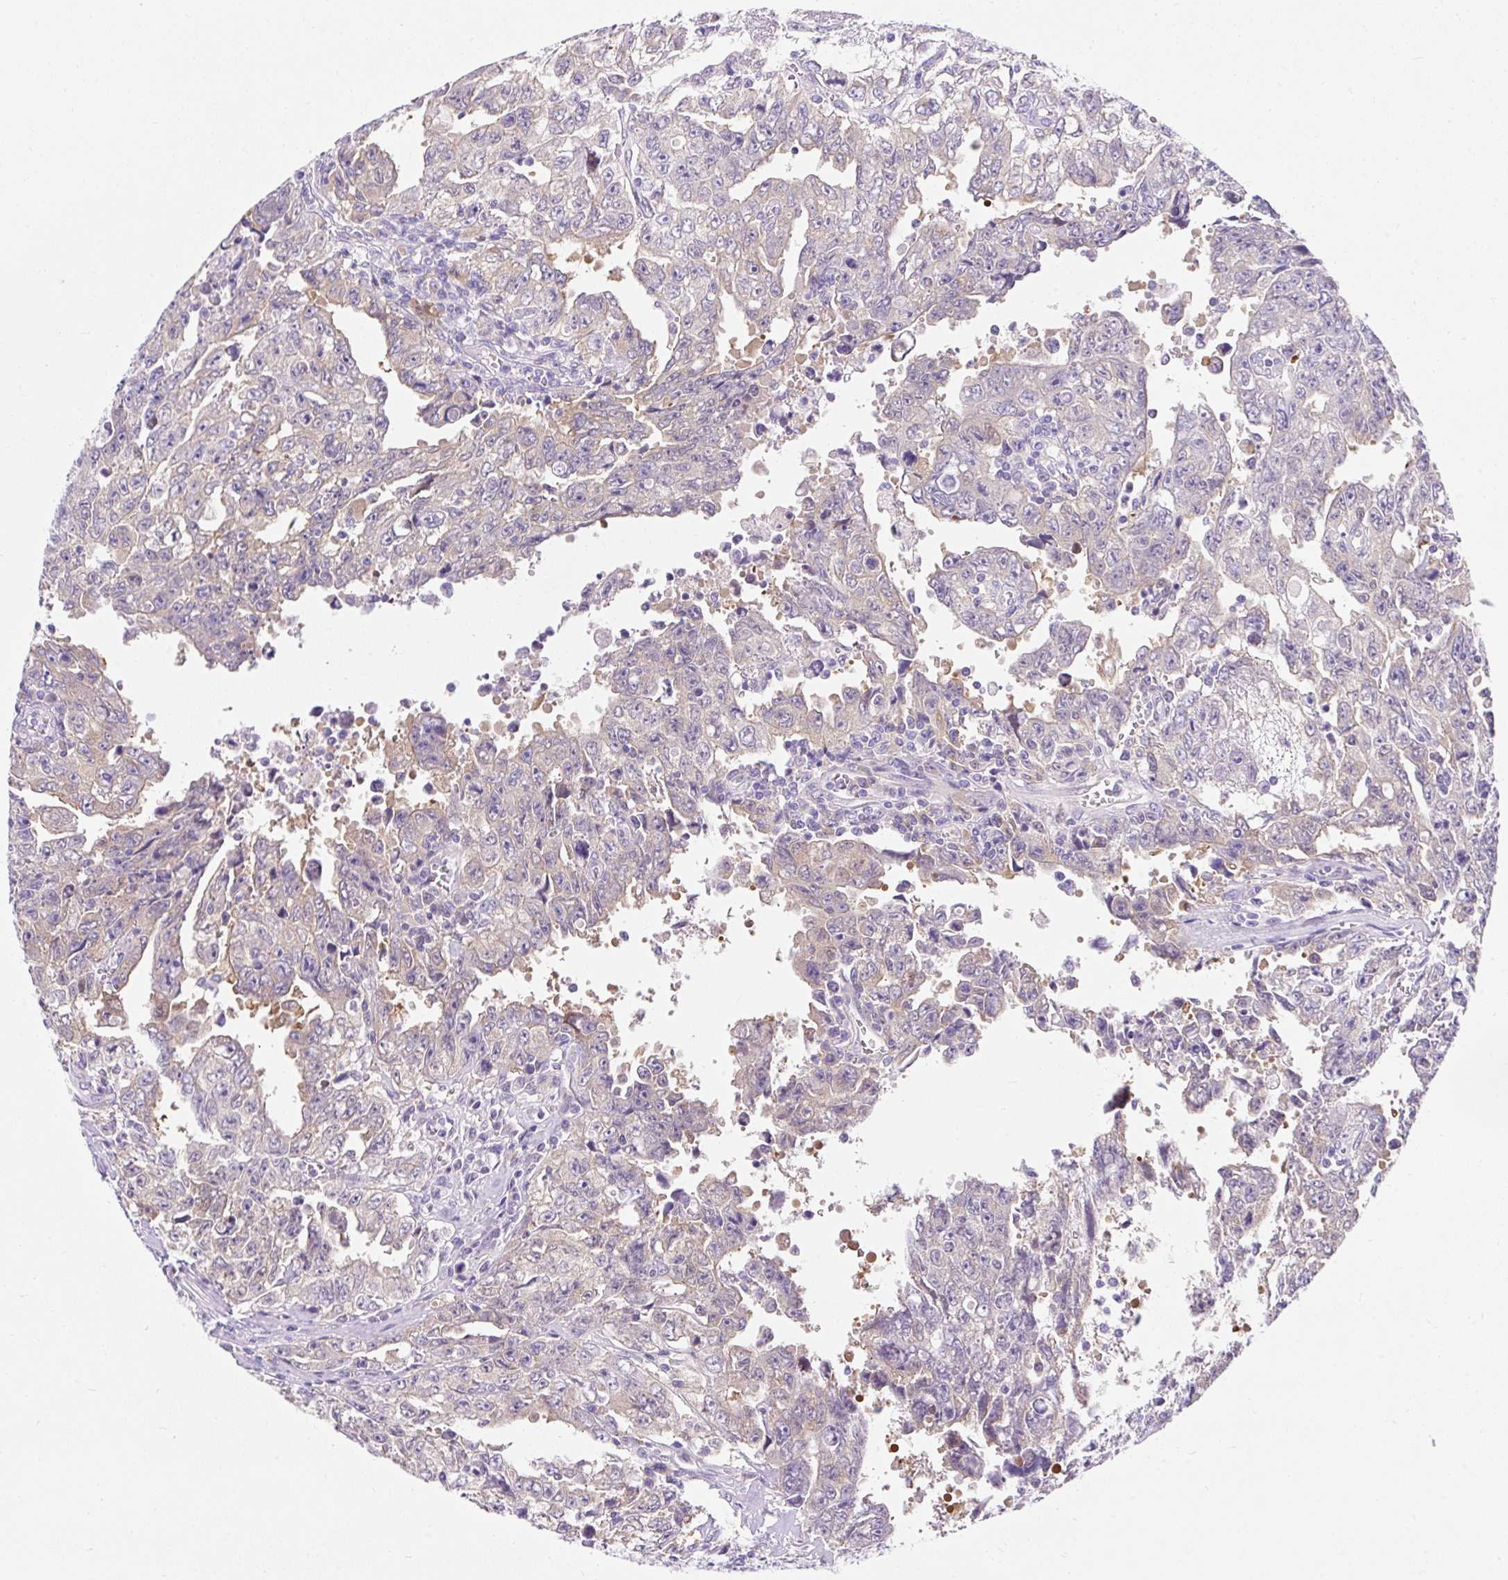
{"staining": {"intensity": "weak", "quantity": "25%-75%", "location": "cytoplasmic/membranous"}, "tissue": "testis cancer", "cell_type": "Tumor cells", "image_type": "cancer", "snomed": [{"axis": "morphology", "description": "Carcinoma, Embryonal, NOS"}, {"axis": "topography", "description": "Testis"}], "caption": "Immunohistochemistry (IHC) staining of testis cancer (embryonal carcinoma), which exhibits low levels of weak cytoplasmic/membranous staining in approximately 25%-75% of tumor cells indicating weak cytoplasmic/membranous protein expression. The staining was performed using DAB (brown) for protein detection and nuclei were counterstained in hematoxylin (blue).", "gene": "GOLGA8A", "patient": {"sex": "male", "age": 24}}